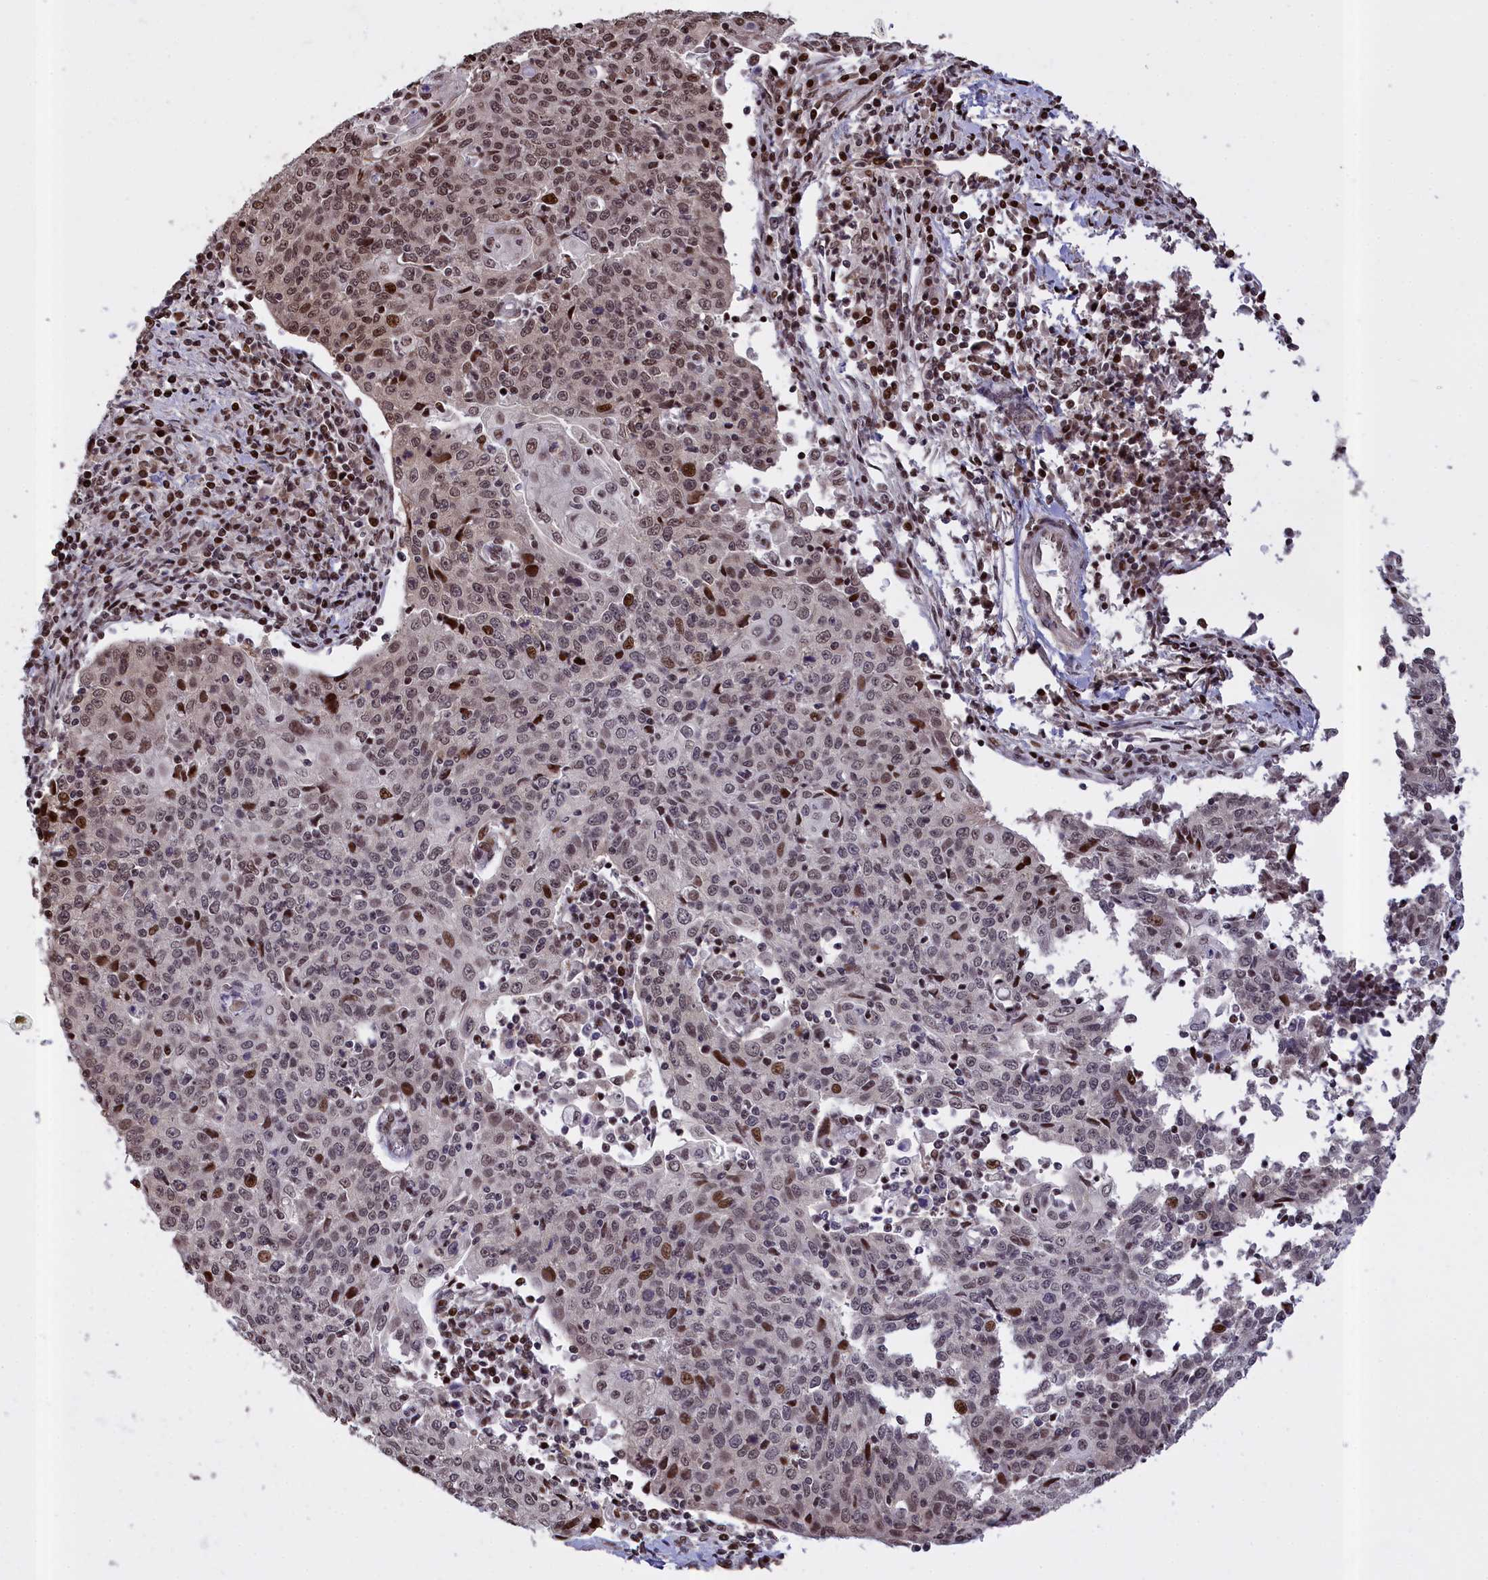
{"staining": {"intensity": "moderate", "quantity": "25%-75%", "location": "nuclear"}, "tissue": "cervical cancer", "cell_type": "Tumor cells", "image_type": "cancer", "snomed": [{"axis": "morphology", "description": "Squamous cell carcinoma, NOS"}, {"axis": "topography", "description": "Cervix"}], "caption": "Protein analysis of cervical squamous cell carcinoma tissue shows moderate nuclear expression in about 25%-75% of tumor cells.", "gene": "RELB", "patient": {"sex": "female", "age": 48}}